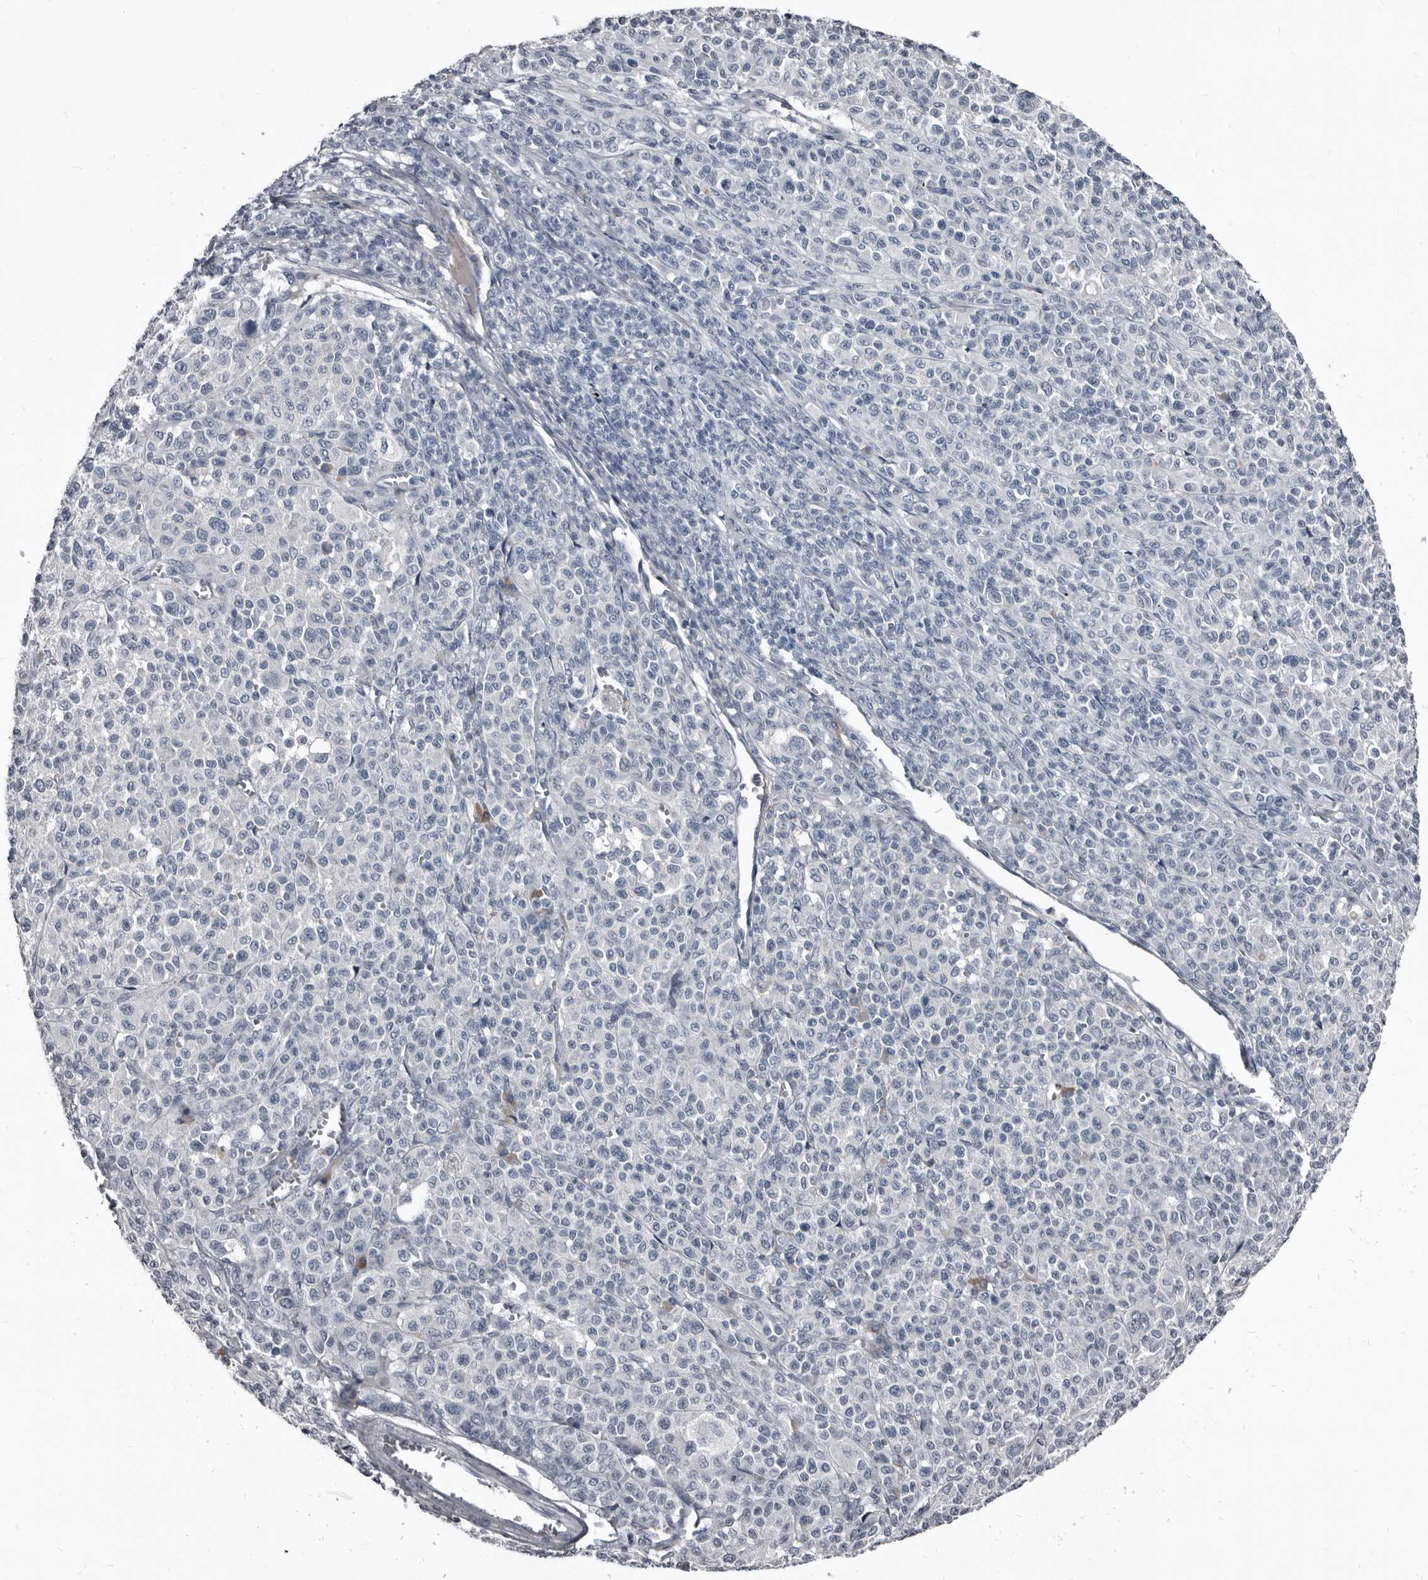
{"staining": {"intensity": "weak", "quantity": "<25%", "location": "cytoplasmic/membranous"}, "tissue": "melanoma", "cell_type": "Tumor cells", "image_type": "cancer", "snomed": [{"axis": "morphology", "description": "Malignant melanoma, Metastatic site"}, {"axis": "topography", "description": "Skin"}], "caption": "The immunohistochemistry (IHC) histopathology image has no significant expression in tumor cells of malignant melanoma (metastatic site) tissue.", "gene": "GREB1", "patient": {"sex": "female", "age": 74}}